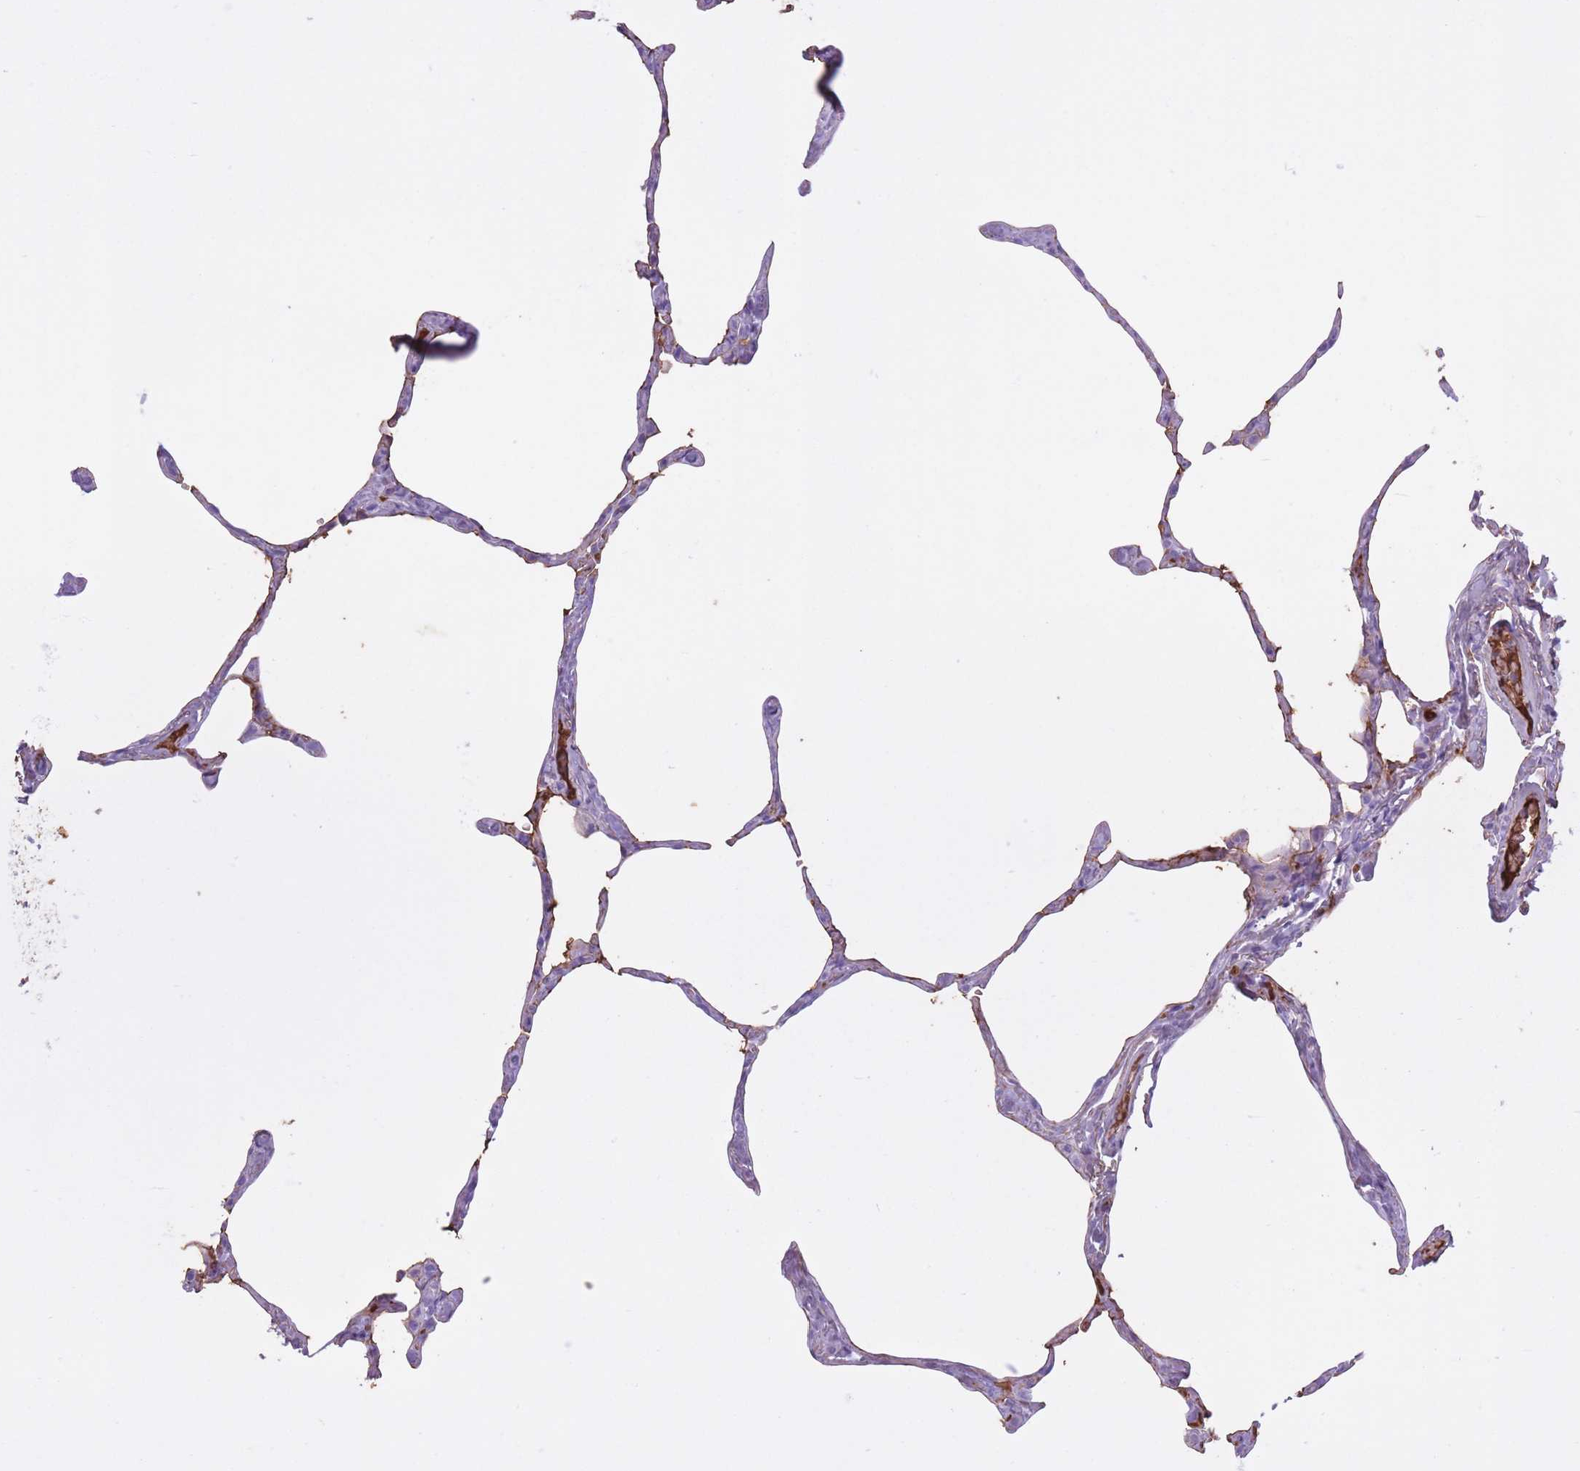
{"staining": {"intensity": "moderate", "quantity": "25%-75%", "location": "cytoplasmic/membranous"}, "tissue": "lung", "cell_type": "Alveolar cells", "image_type": "normal", "snomed": [{"axis": "morphology", "description": "Normal tissue, NOS"}, {"axis": "topography", "description": "Lung"}], "caption": "Alveolar cells demonstrate moderate cytoplasmic/membranous positivity in about 25%-75% of cells in unremarkable lung. The staining was performed using DAB to visualize the protein expression in brown, while the nuclei were stained in blue with hematoxylin (Magnification: 20x).", "gene": "AP3S1", "patient": {"sex": "male", "age": 65}}